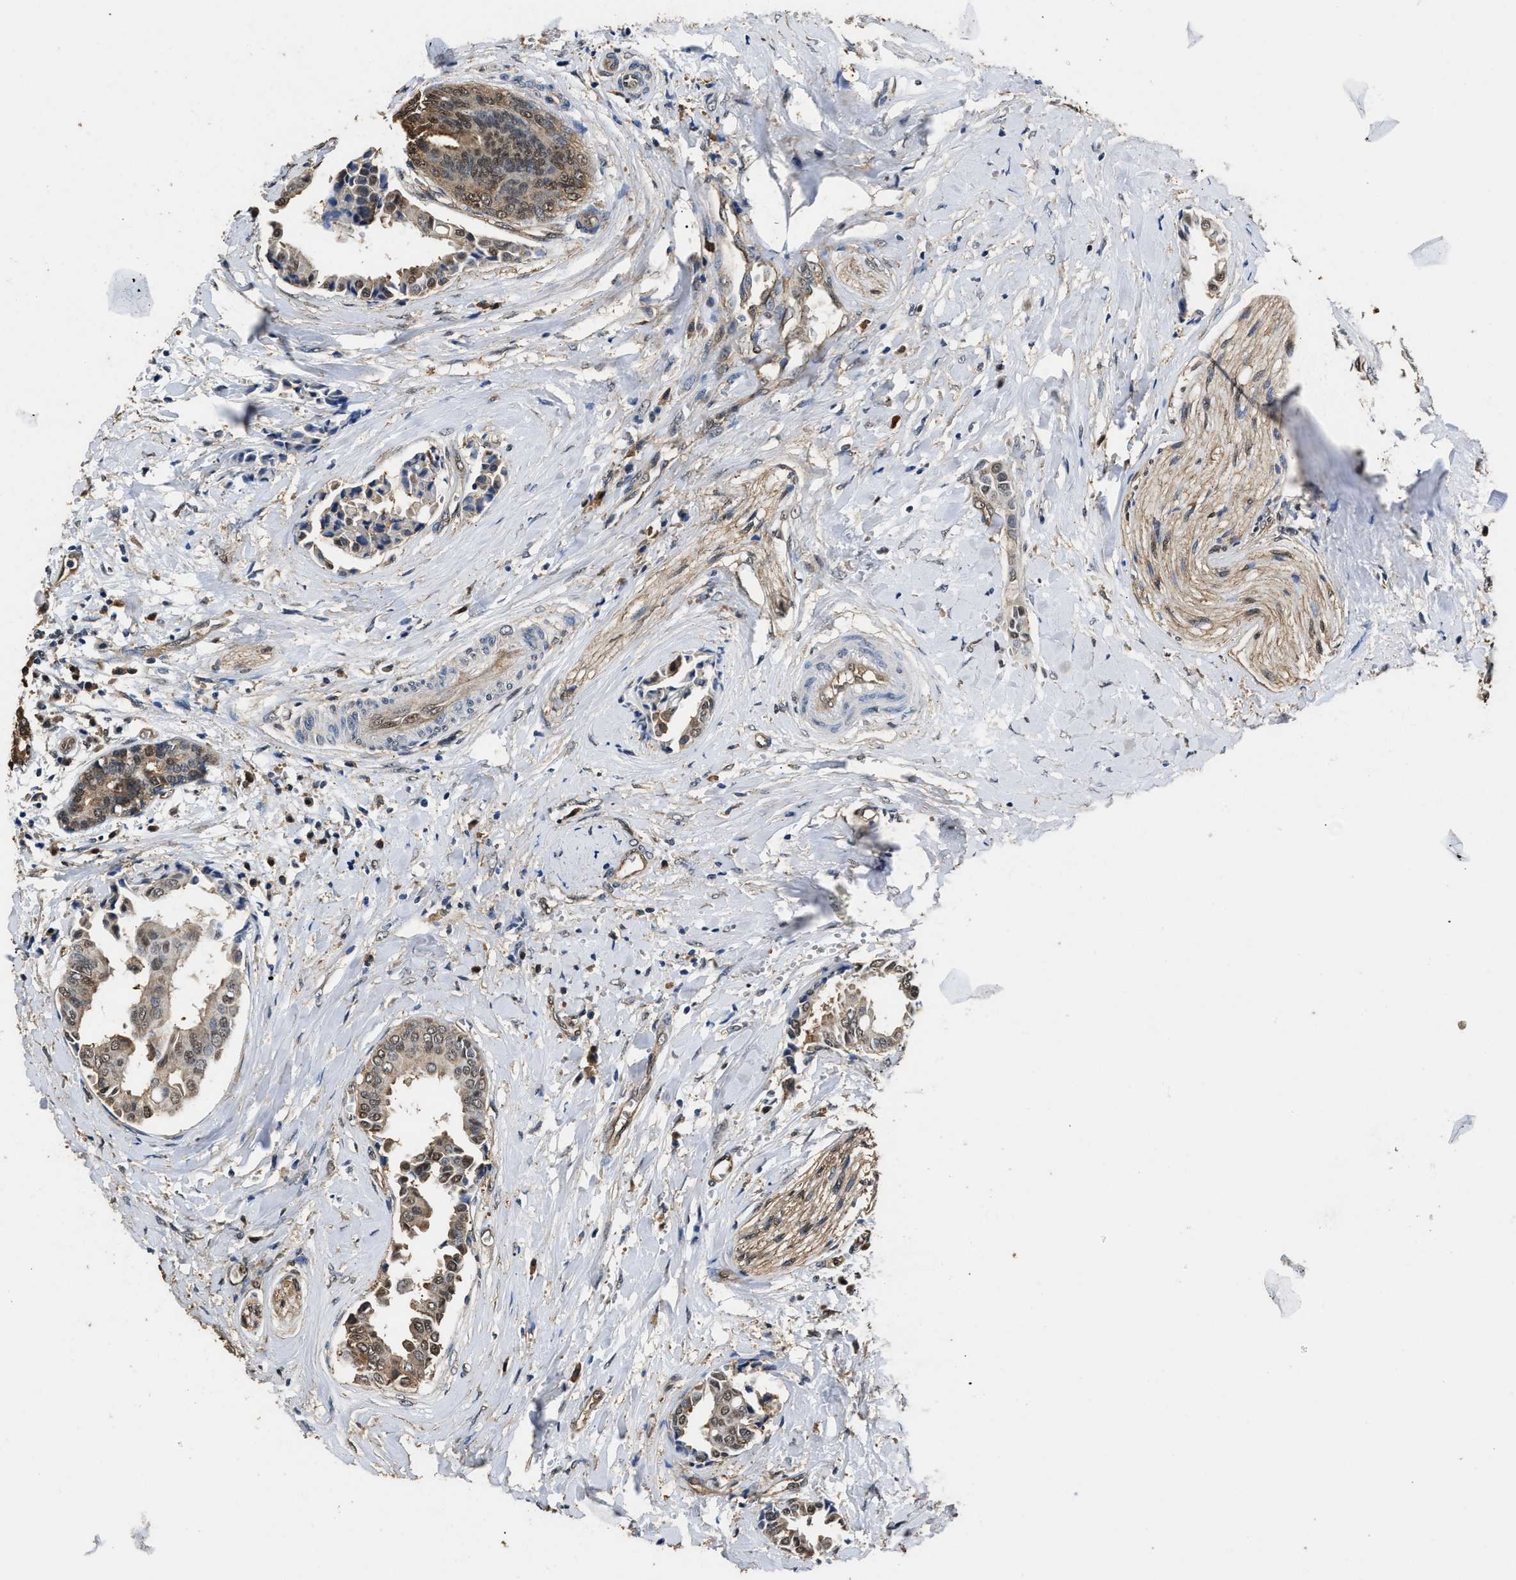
{"staining": {"intensity": "weak", "quantity": ">75%", "location": "cytoplasmic/membranous,nuclear"}, "tissue": "head and neck cancer", "cell_type": "Tumor cells", "image_type": "cancer", "snomed": [{"axis": "morphology", "description": "Adenocarcinoma, NOS"}, {"axis": "topography", "description": "Salivary gland"}, {"axis": "topography", "description": "Head-Neck"}], "caption": "Approximately >75% of tumor cells in head and neck adenocarcinoma show weak cytoplasmic/membranous and nuclear protein expression as visualized by brown immunohistochemical staining.", "gene": "YWHAE", "patient": {"sex": "female", "age": 59}}